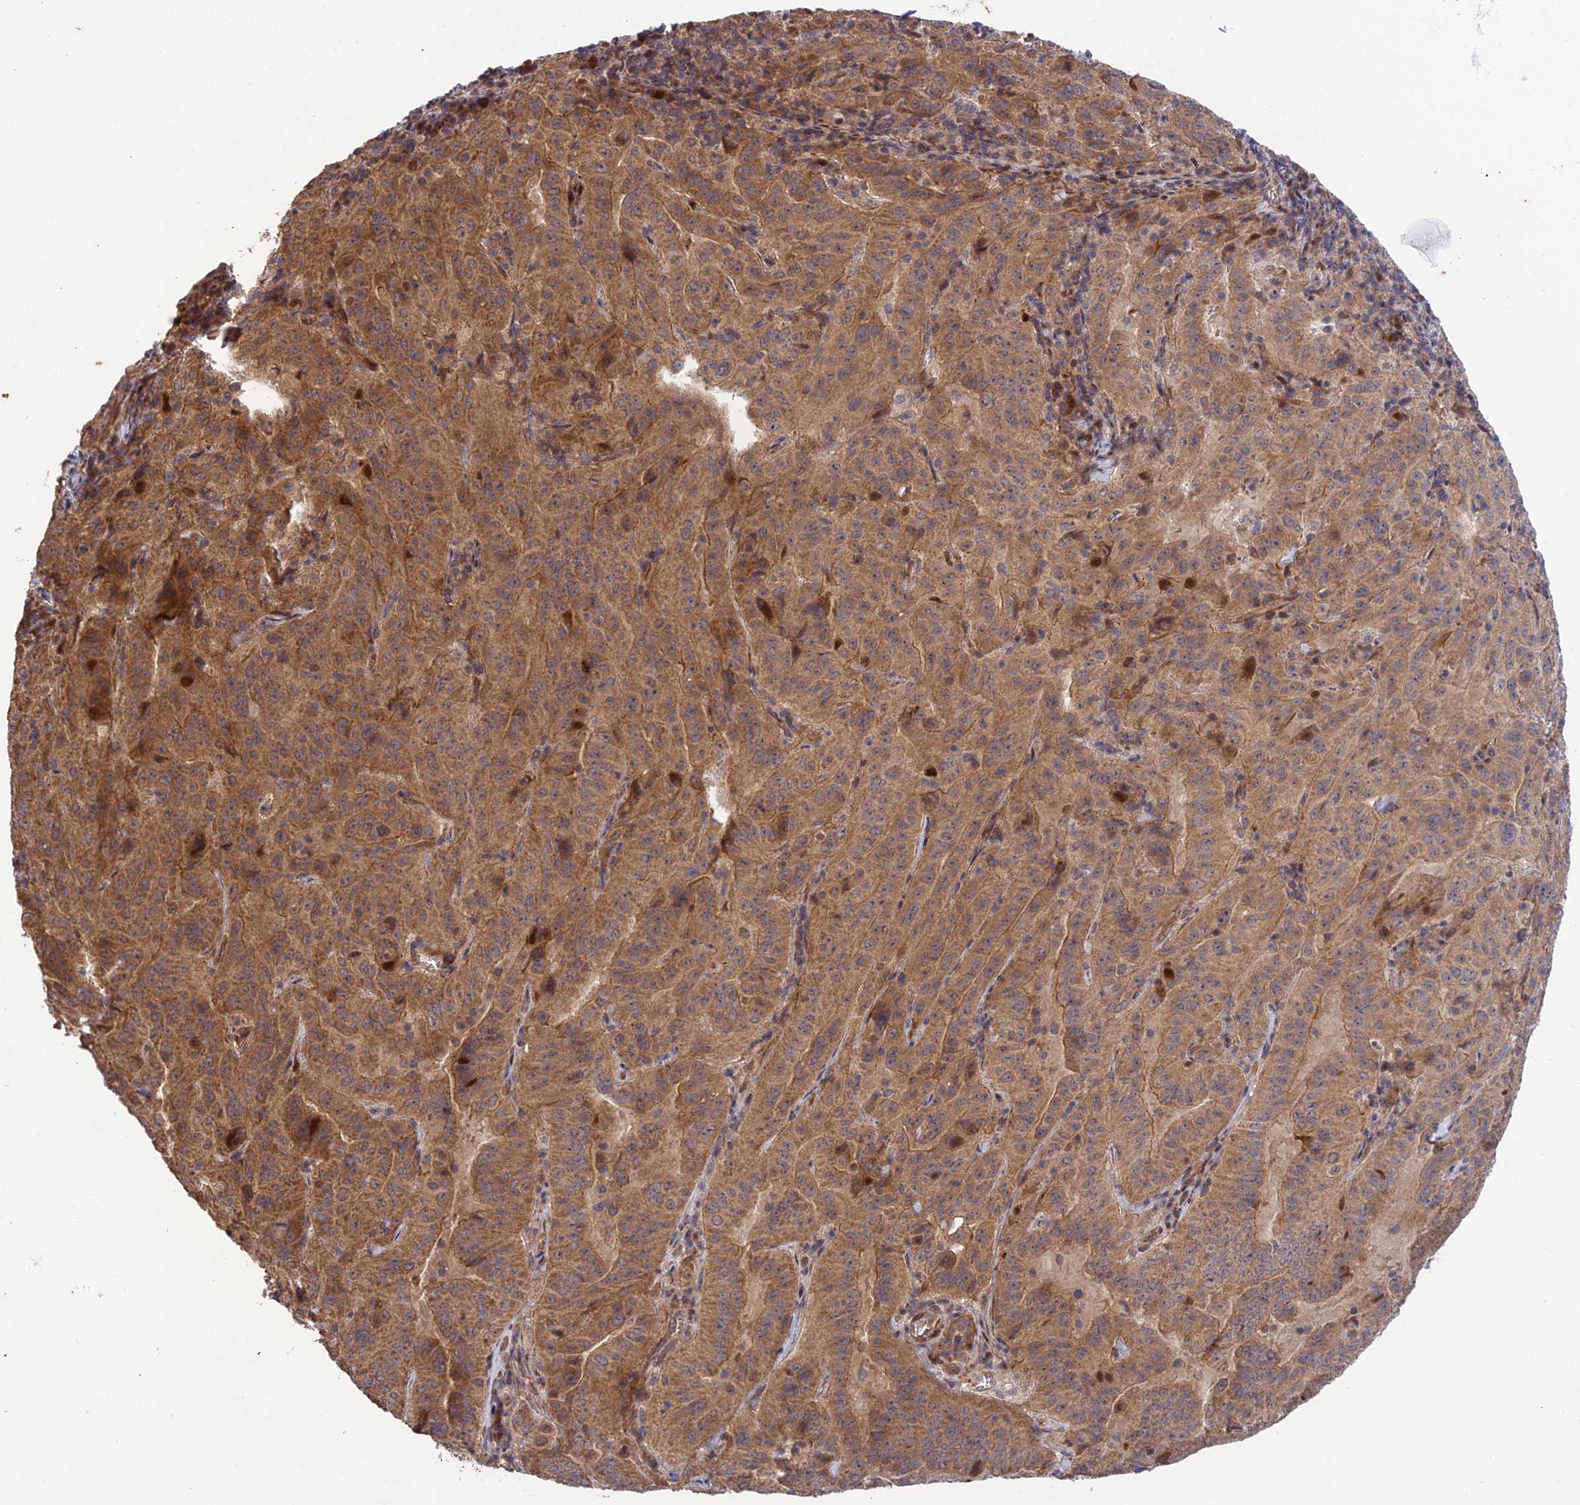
{"staining": {"intensity": "moderate", "quantity": ">75%", "location": "cytoplasmic/membranous"}, "tissue": "pancreatic cancer", "cell_type": "Tumor cells", "image_type": "cancer", "snomed": [{"axis": "morphology", "description": "Adenocarcinoma, NOS"}, {"axis": "topography", "description": "Pancreas"}], "caption": "Immunohistochemical staining of human pancreatic adenocarcinoma demonstrates medium levels of moderate cytoplasmic/membranous positivity in approximately >75% of tumor cells.", "gene": "PLEKHG2", "patient": {"sex": "male", "age": 63}}